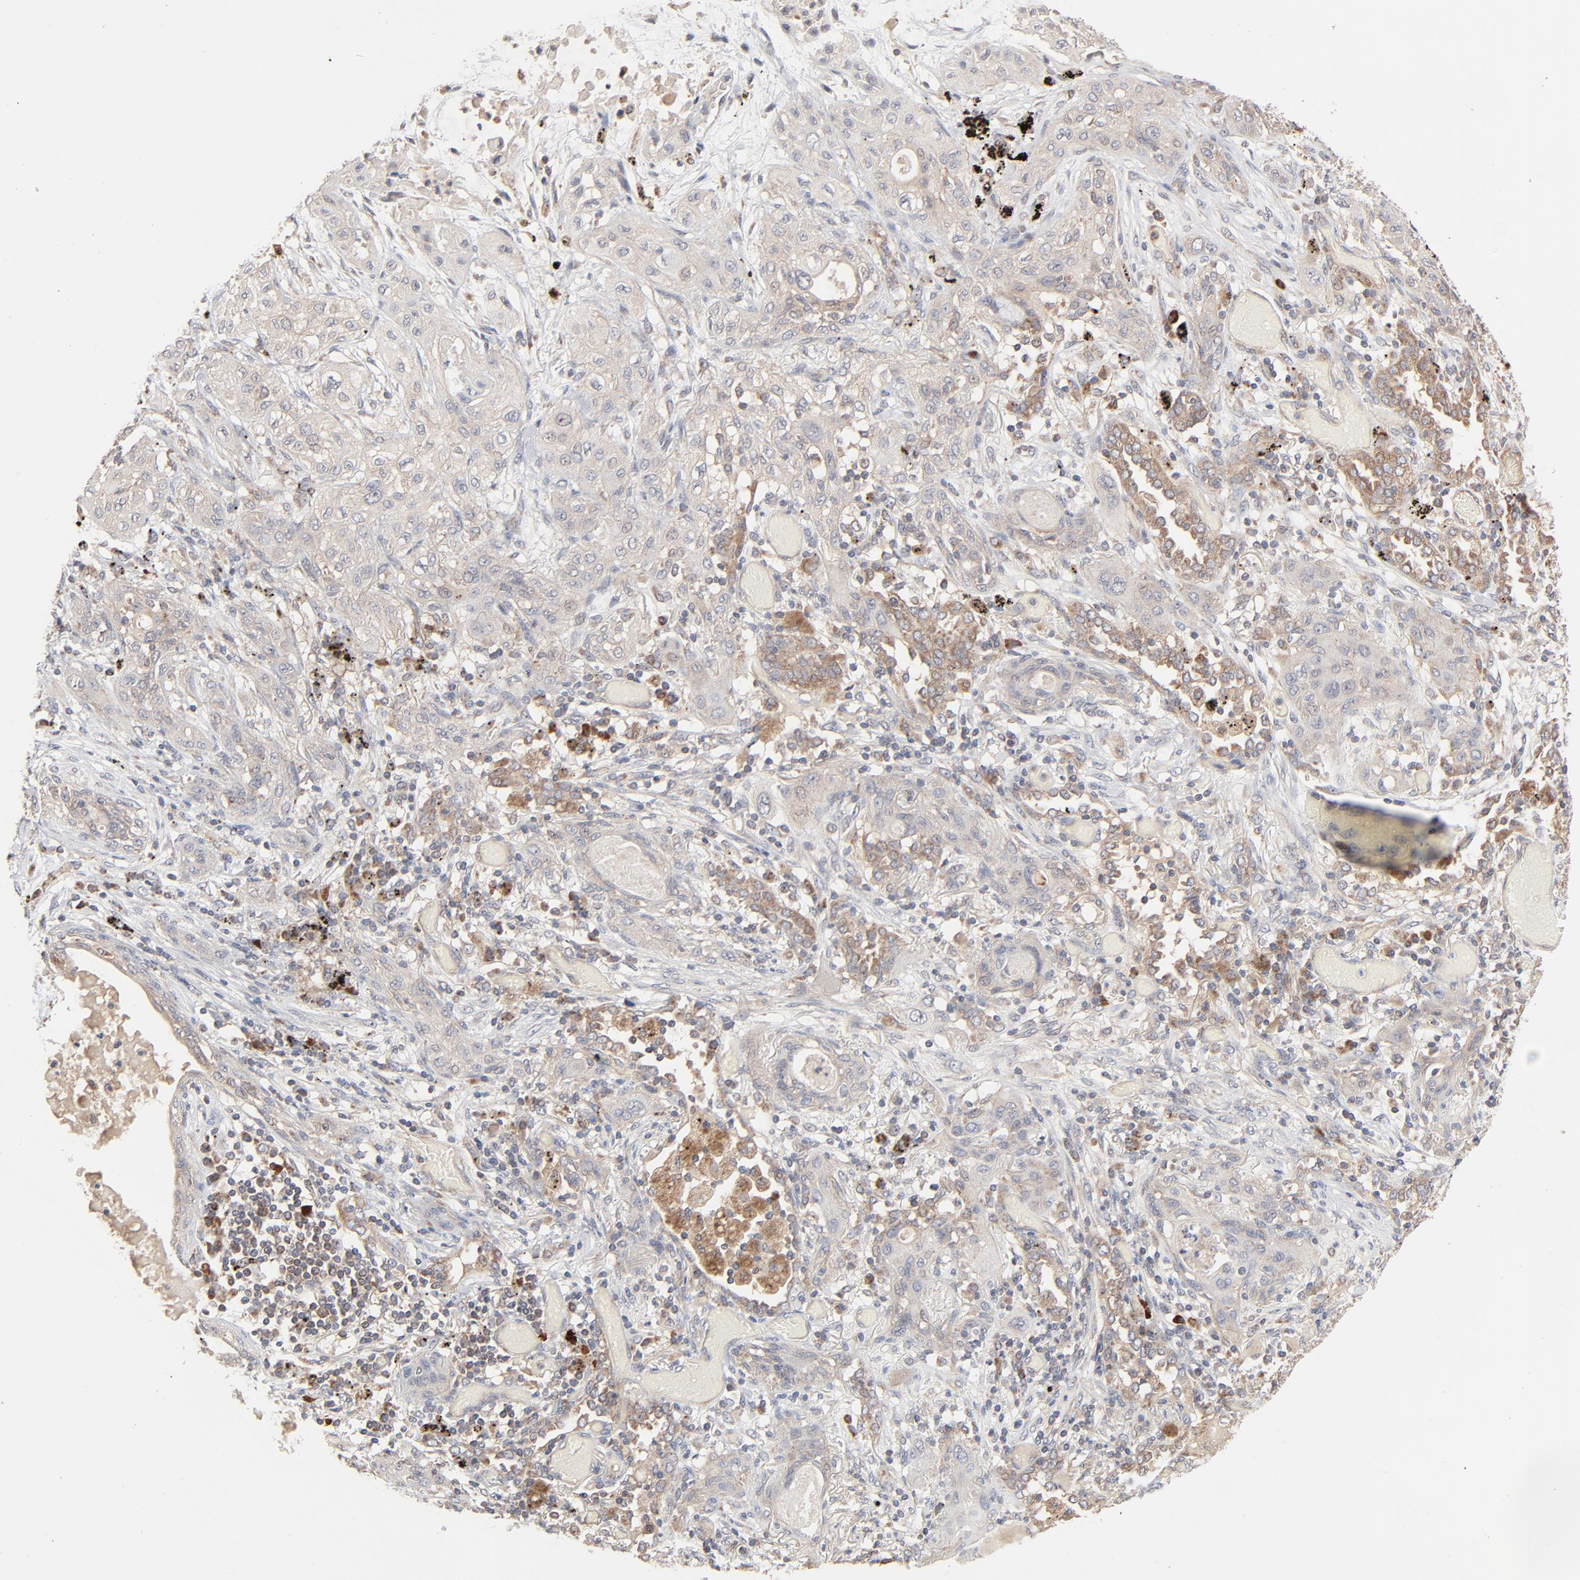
{"staining": {"intensity": "moderate", "quantity": "25%-75%", "location": "cytoplasmic/membranous"}, "tissue": "lung cancer", "cell_type": "Tumor cells", "image_type": "cancer", "snomed": [{"axis": "morphology", "description": "Squamous cell carcinoma, NOS"}, {"axis": "topography", "description": "Lung"}], "caption": "High-magnification brightfield microscopy of squamous cell carcinoma (lung) stained with DAB (brown) and counterstained with hematoxylin (blue). tumor cells exhibit moderate cytoplasmic/membranous expression is appreciated in about25%-75% of cells.", "gene": "ABLIM3", "patient": {"sex": "female", "age": 47}}